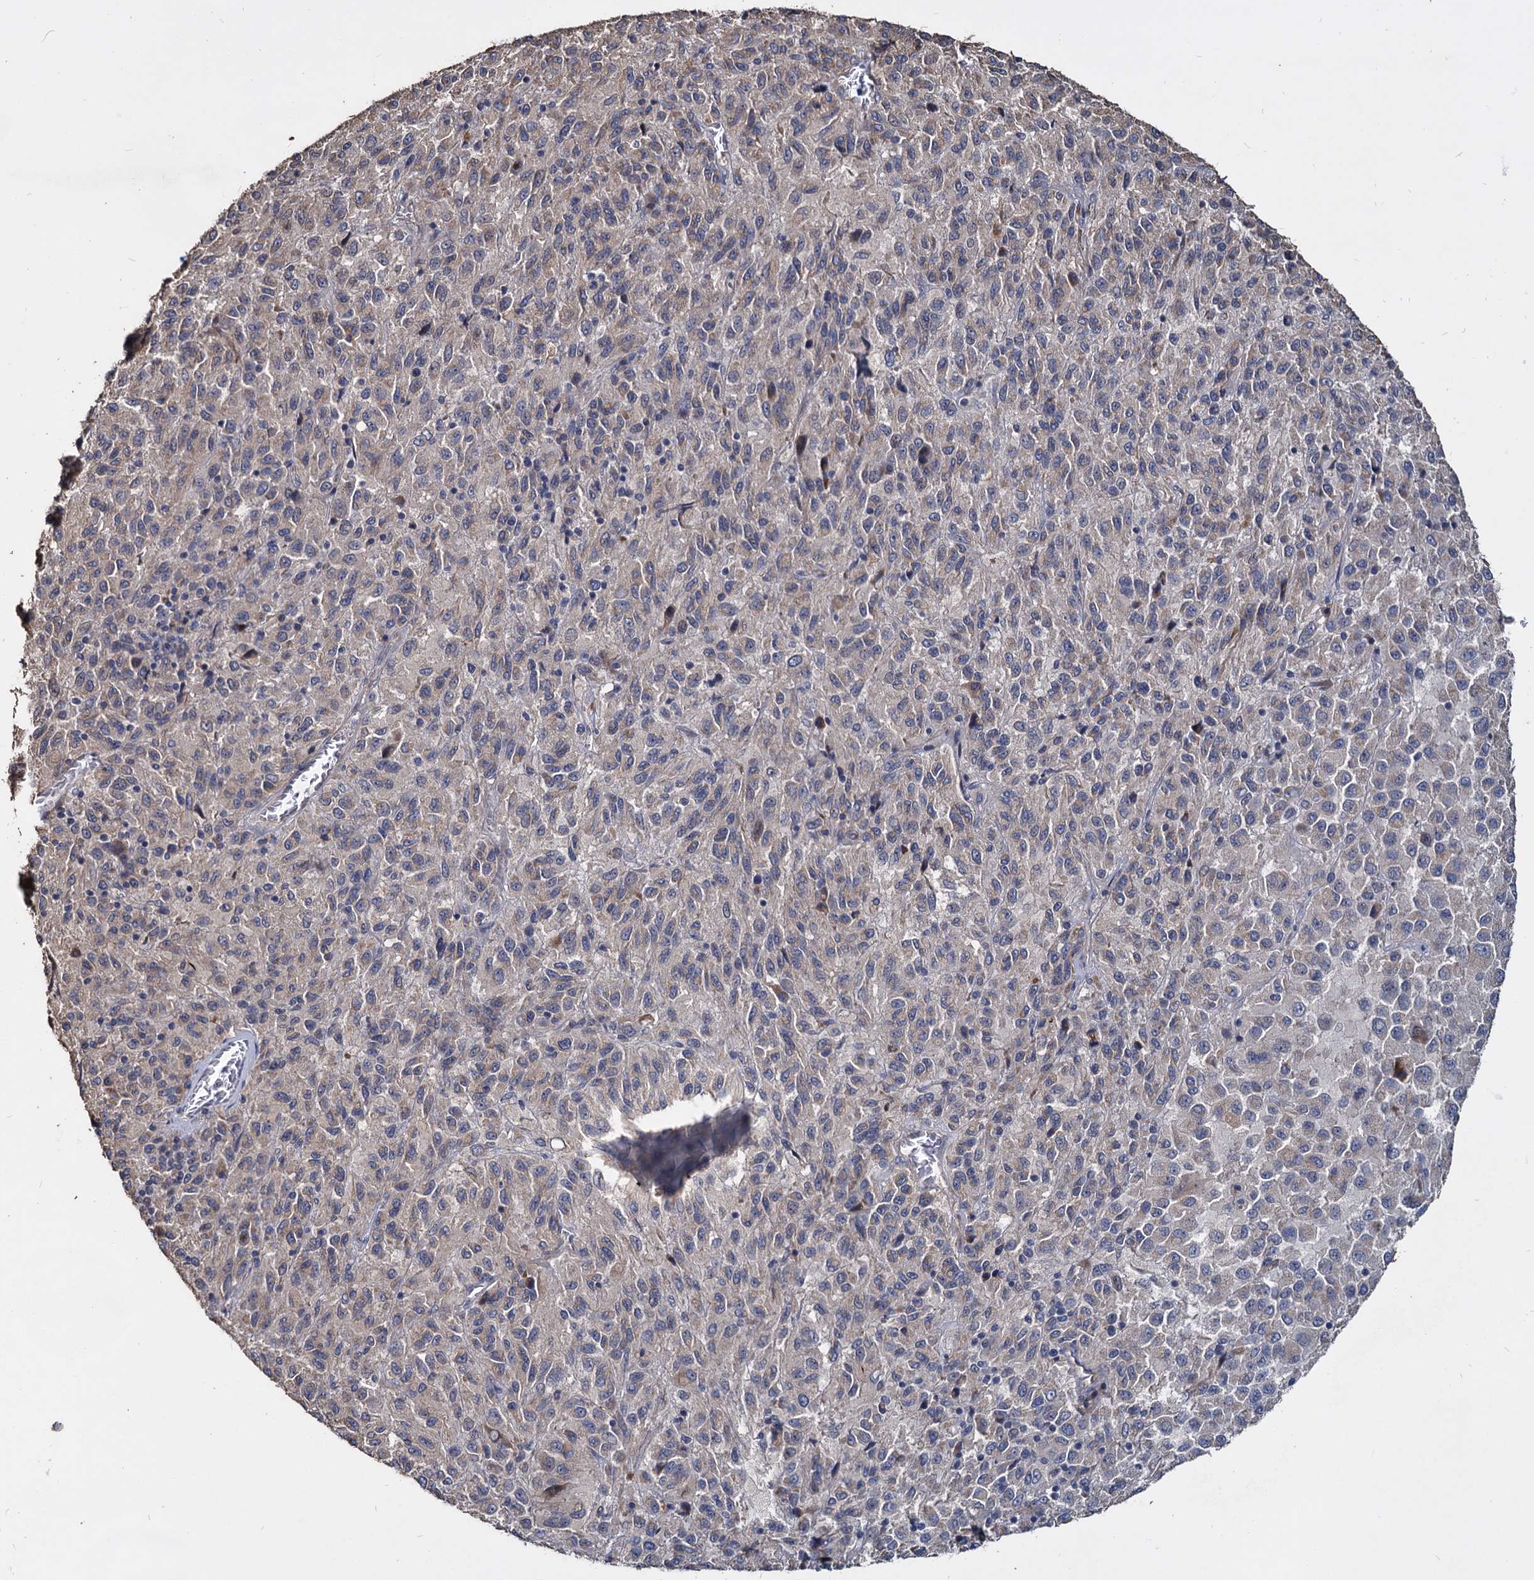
{"staining": {"intensity": "negative", "quantity": "none", "location": "none"}, "tissue": "melanoma", "cell_type": "Tumor cells", "image_type": "cancer", "snomed": [{"axis": "morphology", "description": "Malignant melanoma, Metastatic site"}, {"axis": "topography", "description": "Lung"}], "caption": "DAB immunohistochemical staining of human melanoma demonstrates no significant staining in tumor cells.", "gene": "DEPDC4", "patient": {"sex": "male", "age": 64}}